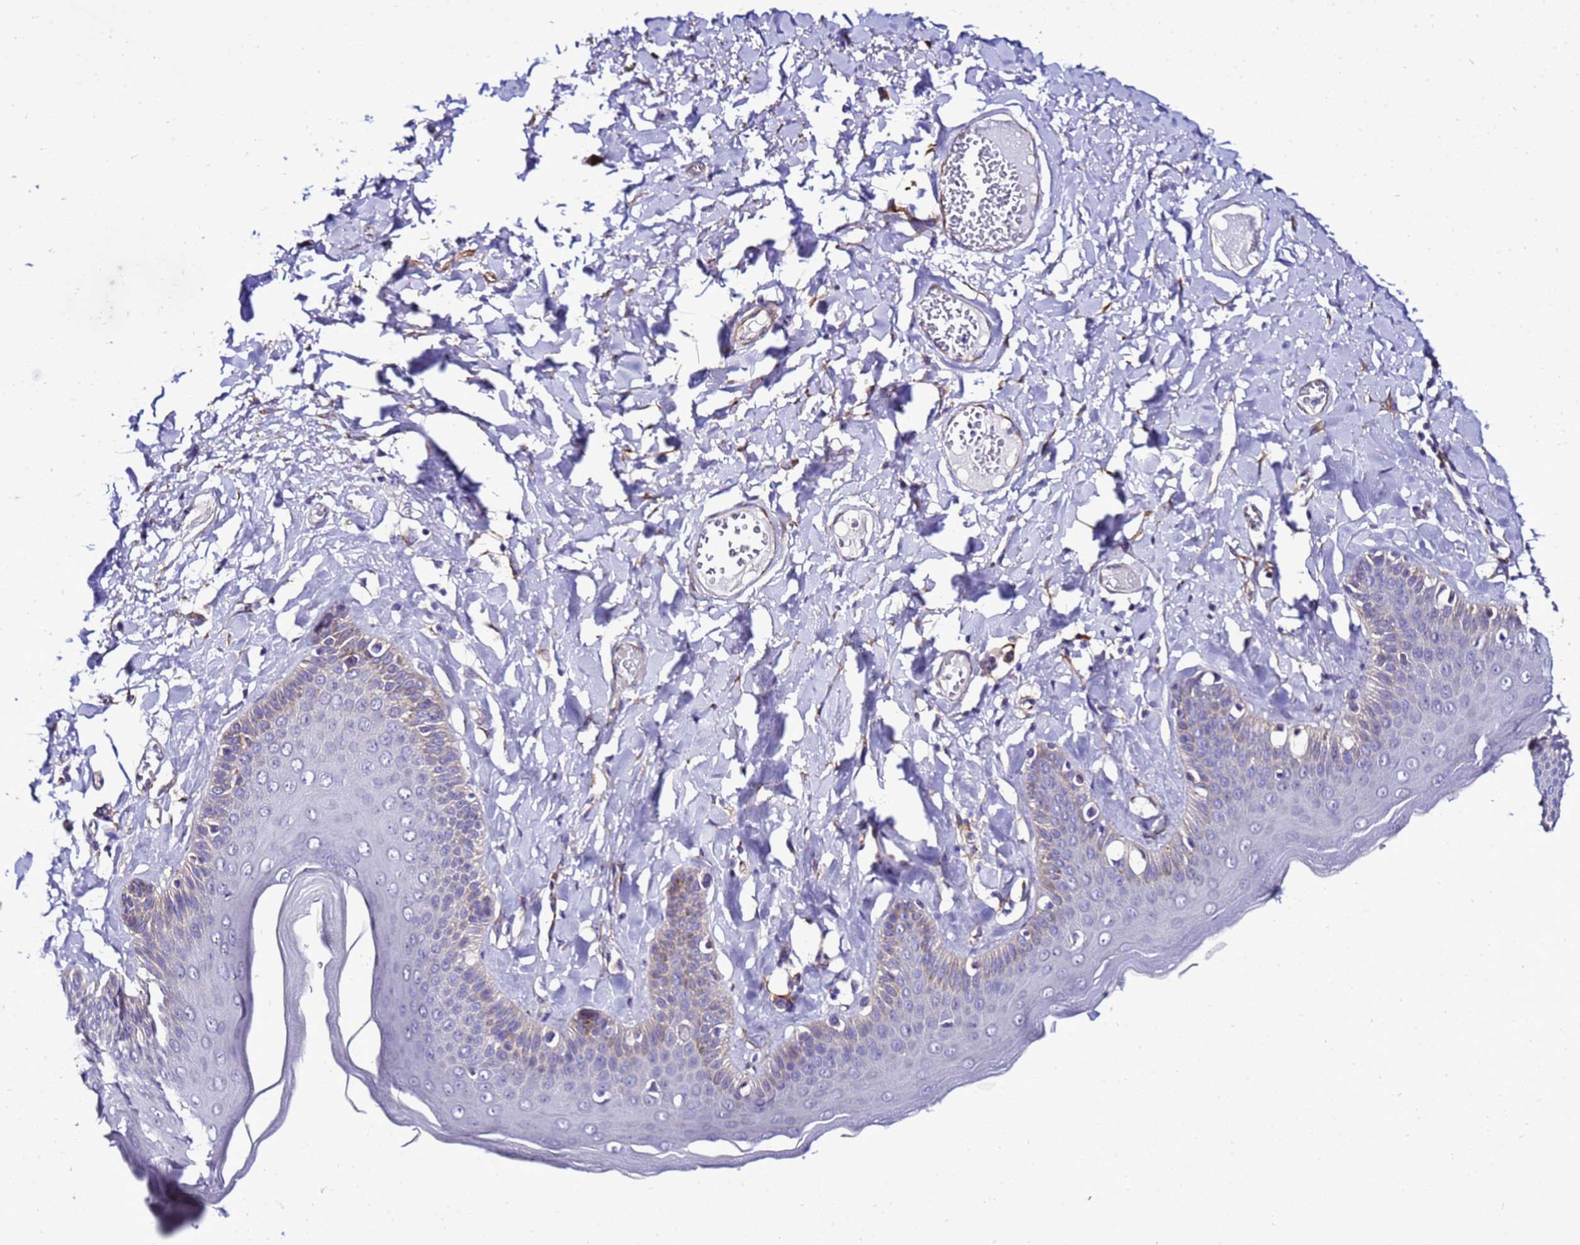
{"staining": {"intensity": "weak", "quantity": "<25%", "location": "cytoplasmic/membranous"}, "tissue": "skin", "cell_type": "Epidermal cells", "image_type": "normal", "snomed": [{"axis": "morphology", "description": "Normal tissue, NOS"}, {"axis": "topography", "description": "Anal"}], "caption": "Human skin stained for a protein using IHC reveals no expression in epidermal cells.", "gene": "GZF1", "patient": {"sex": "male", "age": 69}}